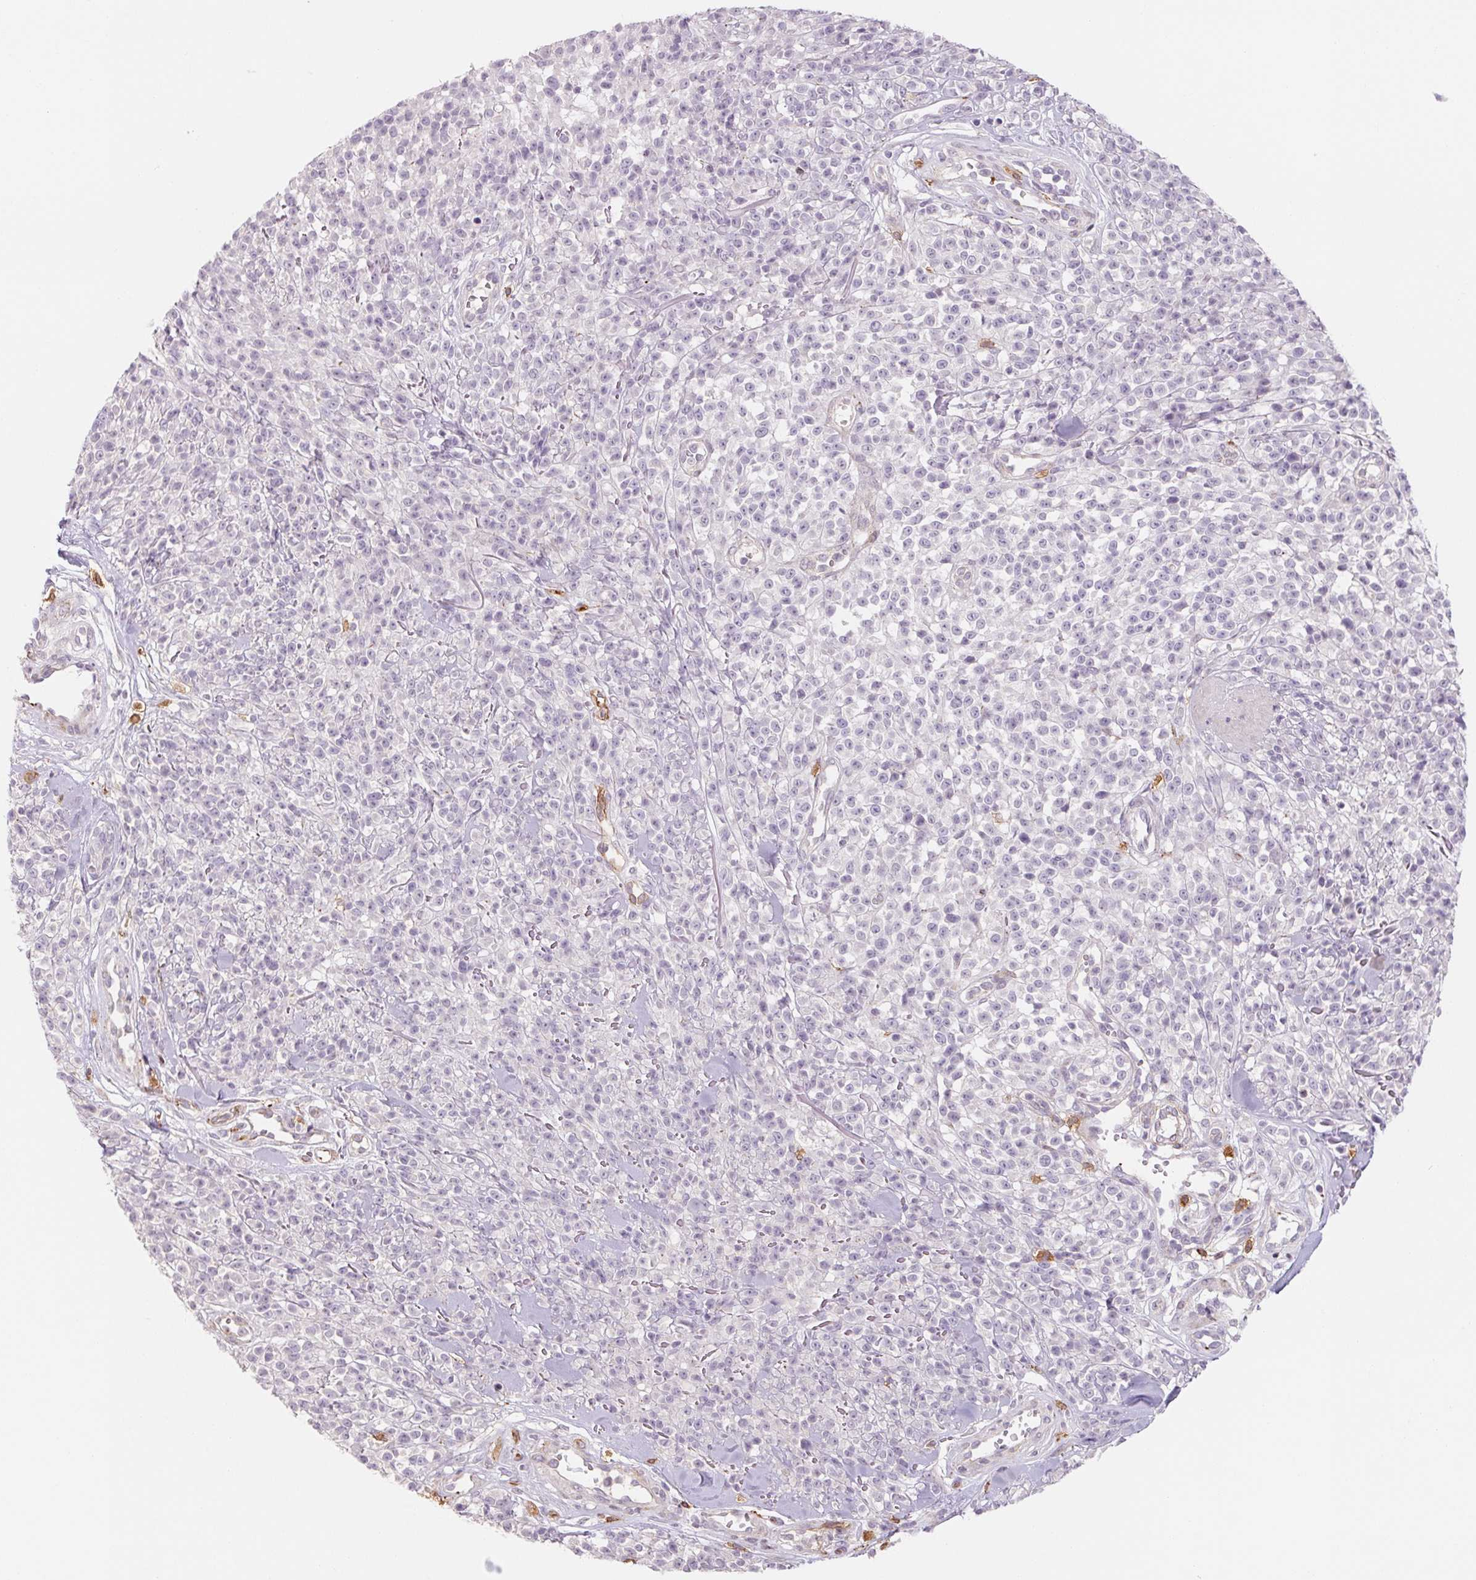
{"staining": {"intensity": "negative", "quantity": "none", "location": "none"}, "tissue": "melanoma", "cell_type": "Tumor cells", "image_type": "cancer", "snomed": [{"axis": "morphology", "description": "Malignant melanoma, NOS"}, {"axis": "topography", "description": "Skin"}, {"axis": "topography", "description": "Skin of trunk"}], "caption": "The image reveals no staining of tumor cells in malignant melanoma.", "gene": "ANKRD13B", "patient": {"sex": "male", "age": 74}}